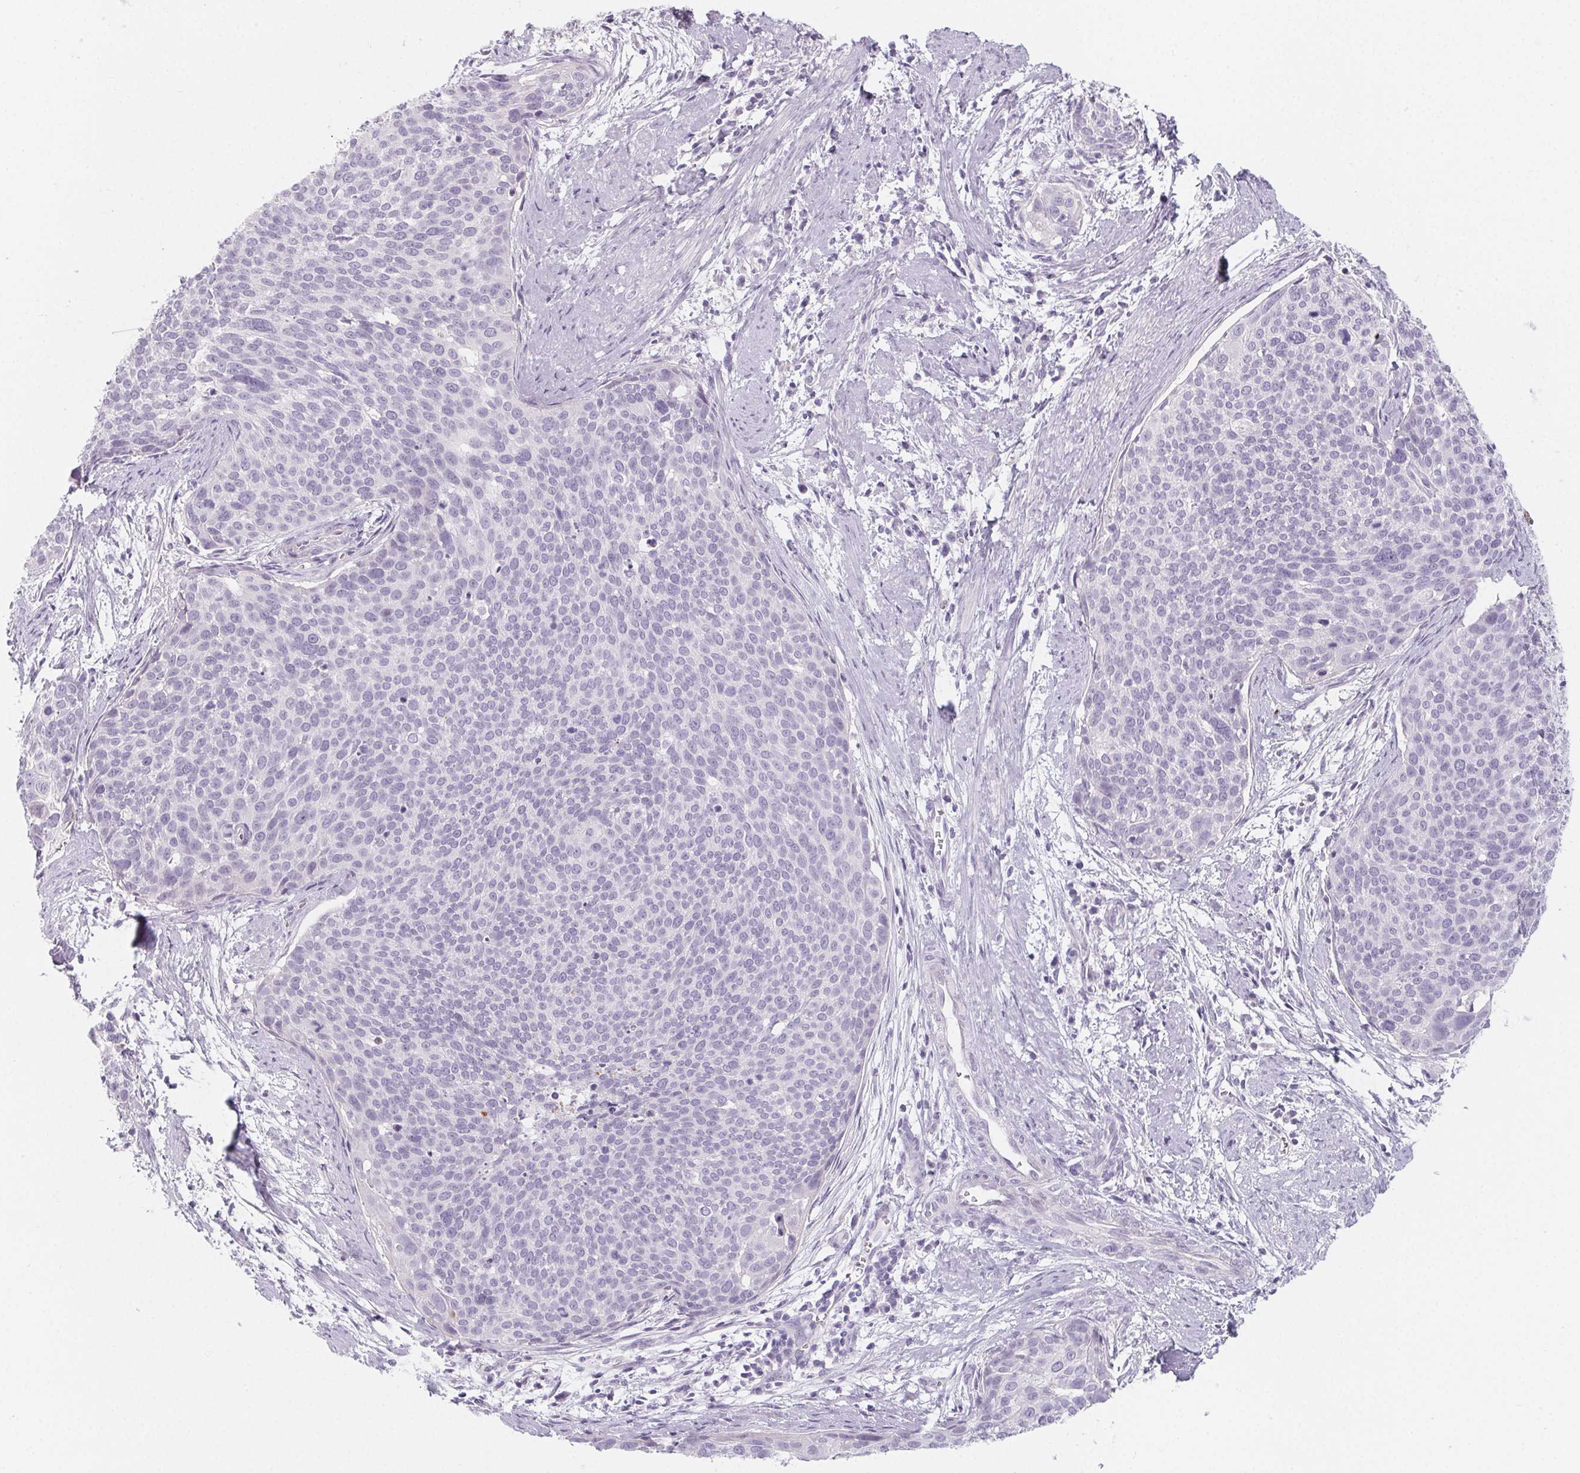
{"staining": {"intensity": "negative", "quantity": "none", "location": "none"}, "tissue": "cervical cancer", "cell_type": "Tumor cells", "image_type": "cancer", "snomed": [{"axis": "morphology", "description": "Squamous cell carcinoma, NOS"}, {"axis": "topography", "description": "Cervix"}], "caption": "This is an IHC micrograph of cervical cancer. There is no positivity in tumor cells.", "gene": "SH3GL2", "patient": {"sex": "female", "age": 39}}